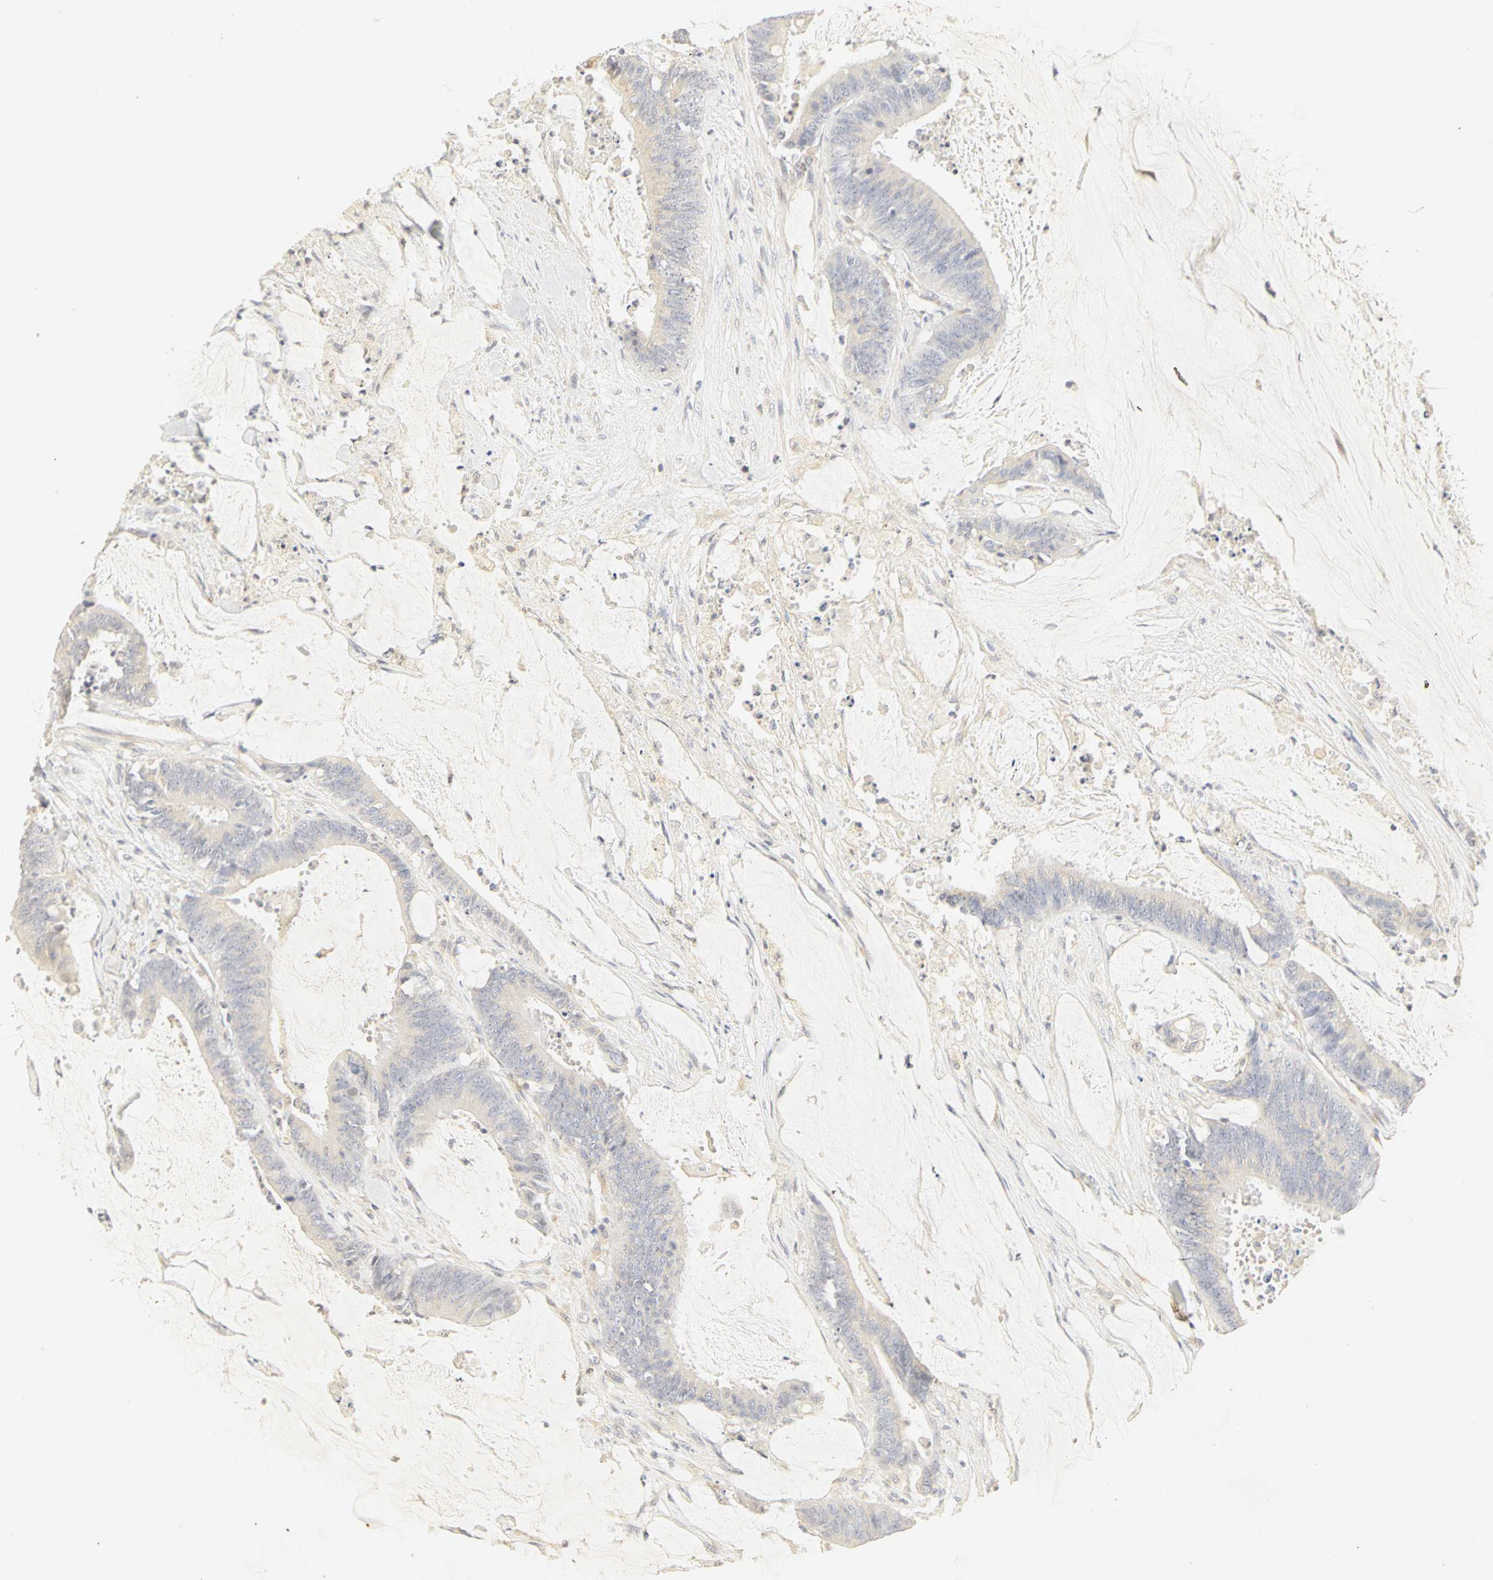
{"staining": {"intensity": "weak", "quantity": ">75%", "location": "cytoplasmic/membranous"}, "tissue": "colorectal cancer", "cell_type": "Tumor cells", "image_type": "cancer", "snomed": [{"axis": "morphology", "description": "Adenocarcinoma, NOS"}, {"axis": "topography", "description": "Rectum"}], "caption": "DAB immunohistochemical staining of human colorectal adenocarcinoma exhibits weak cytoplasmic/membranous protein staining in approximately >75% of tumor cells.", "gene": "GNRH2", "patient": {"sex": "female", "age": 66}}